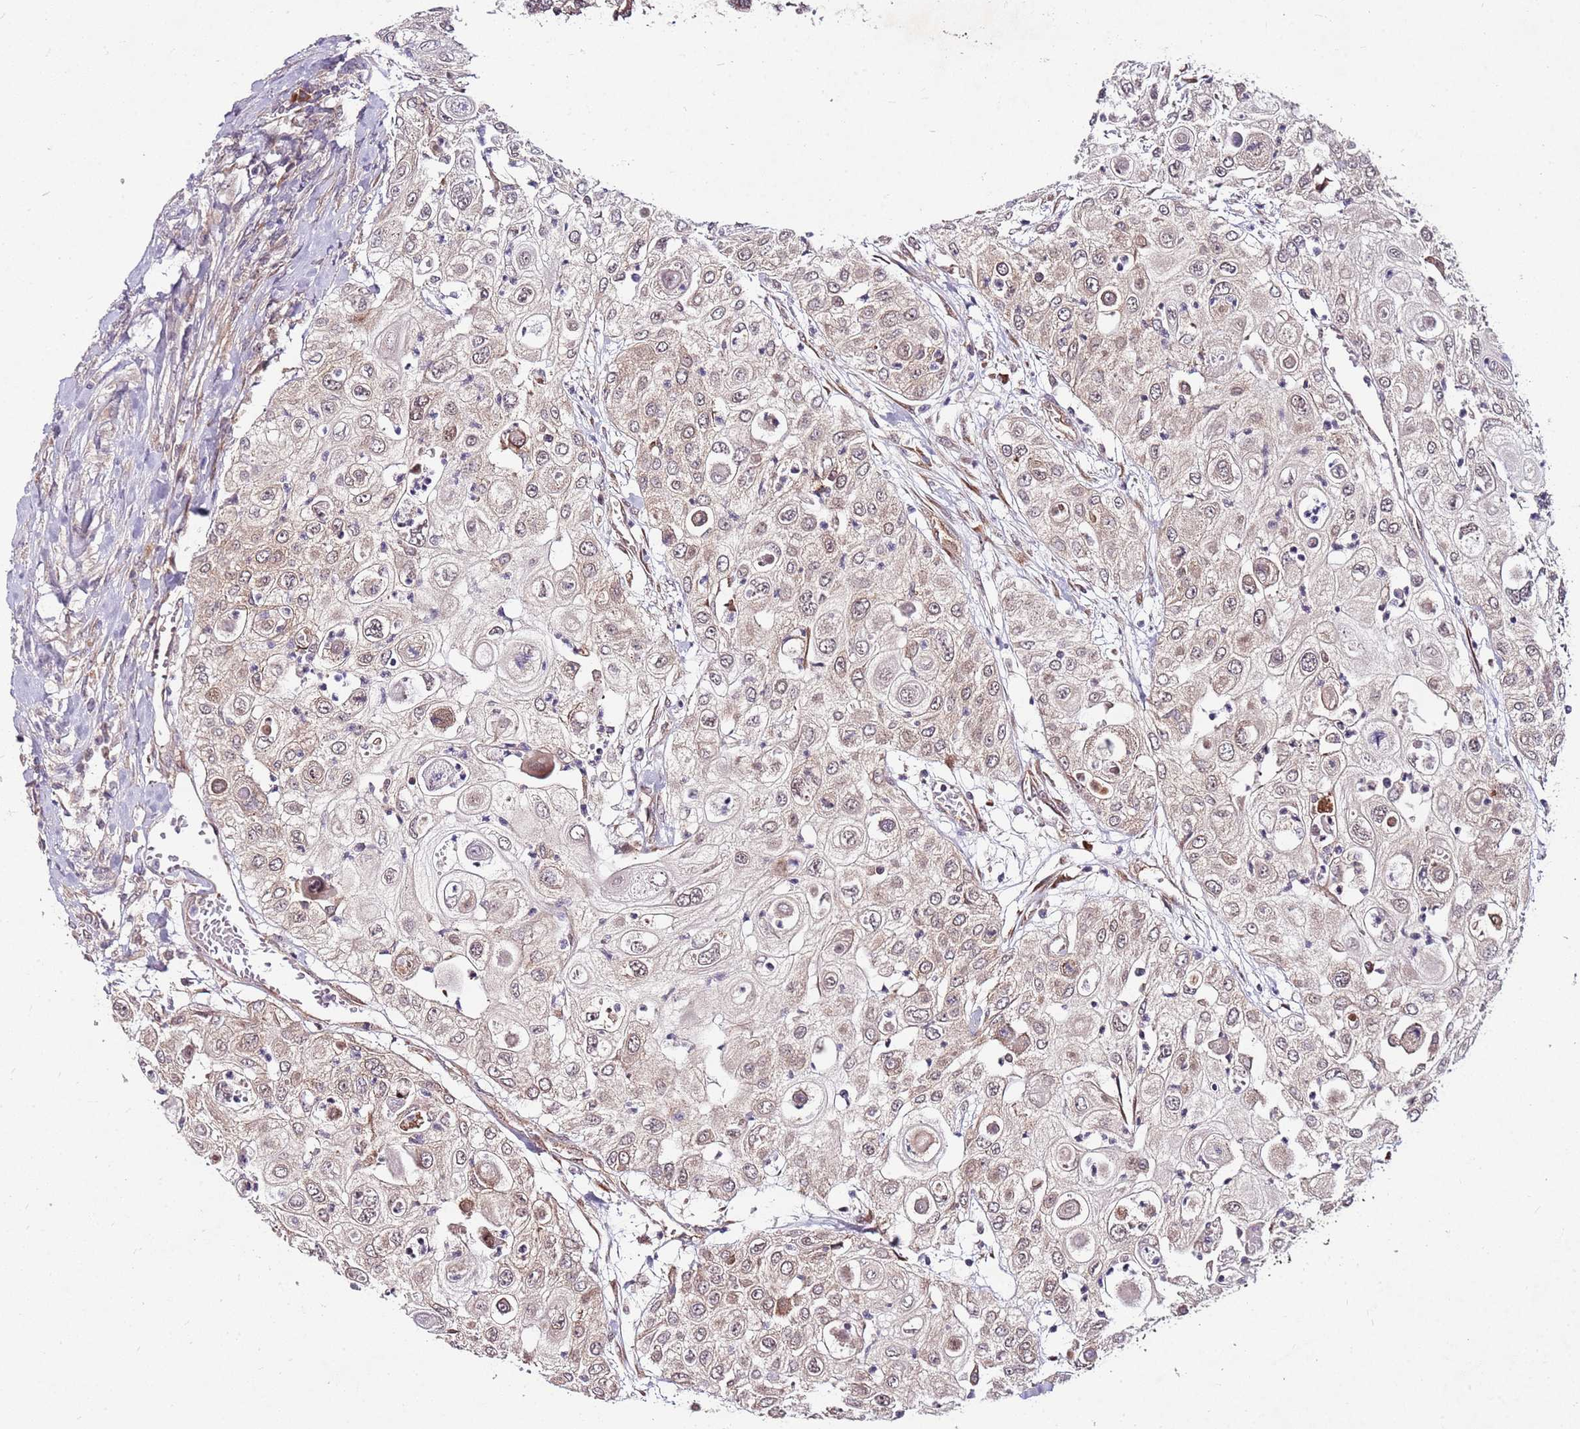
{"staining": {"intensity": "weak", "quantity": ">75%", "location": "cytoplasmic/membranous"}, "tissue": "urothelial cancer", "cell_type": "Tumor cells", "image_type": "cancer", "snomed": [{"axis": "morphology", "description": "Urothelial carcinoma, High grade"}, {"axis": "topography", "description": "Urinary bladder"}], "caption": "Protein expression analysis of human urothelial cancer reveals weak cytoplasmic/membranous expression in about >75% of tumor cells.", "gene": "FBXL22", "patient": {"sex": "female", "age": 79}}